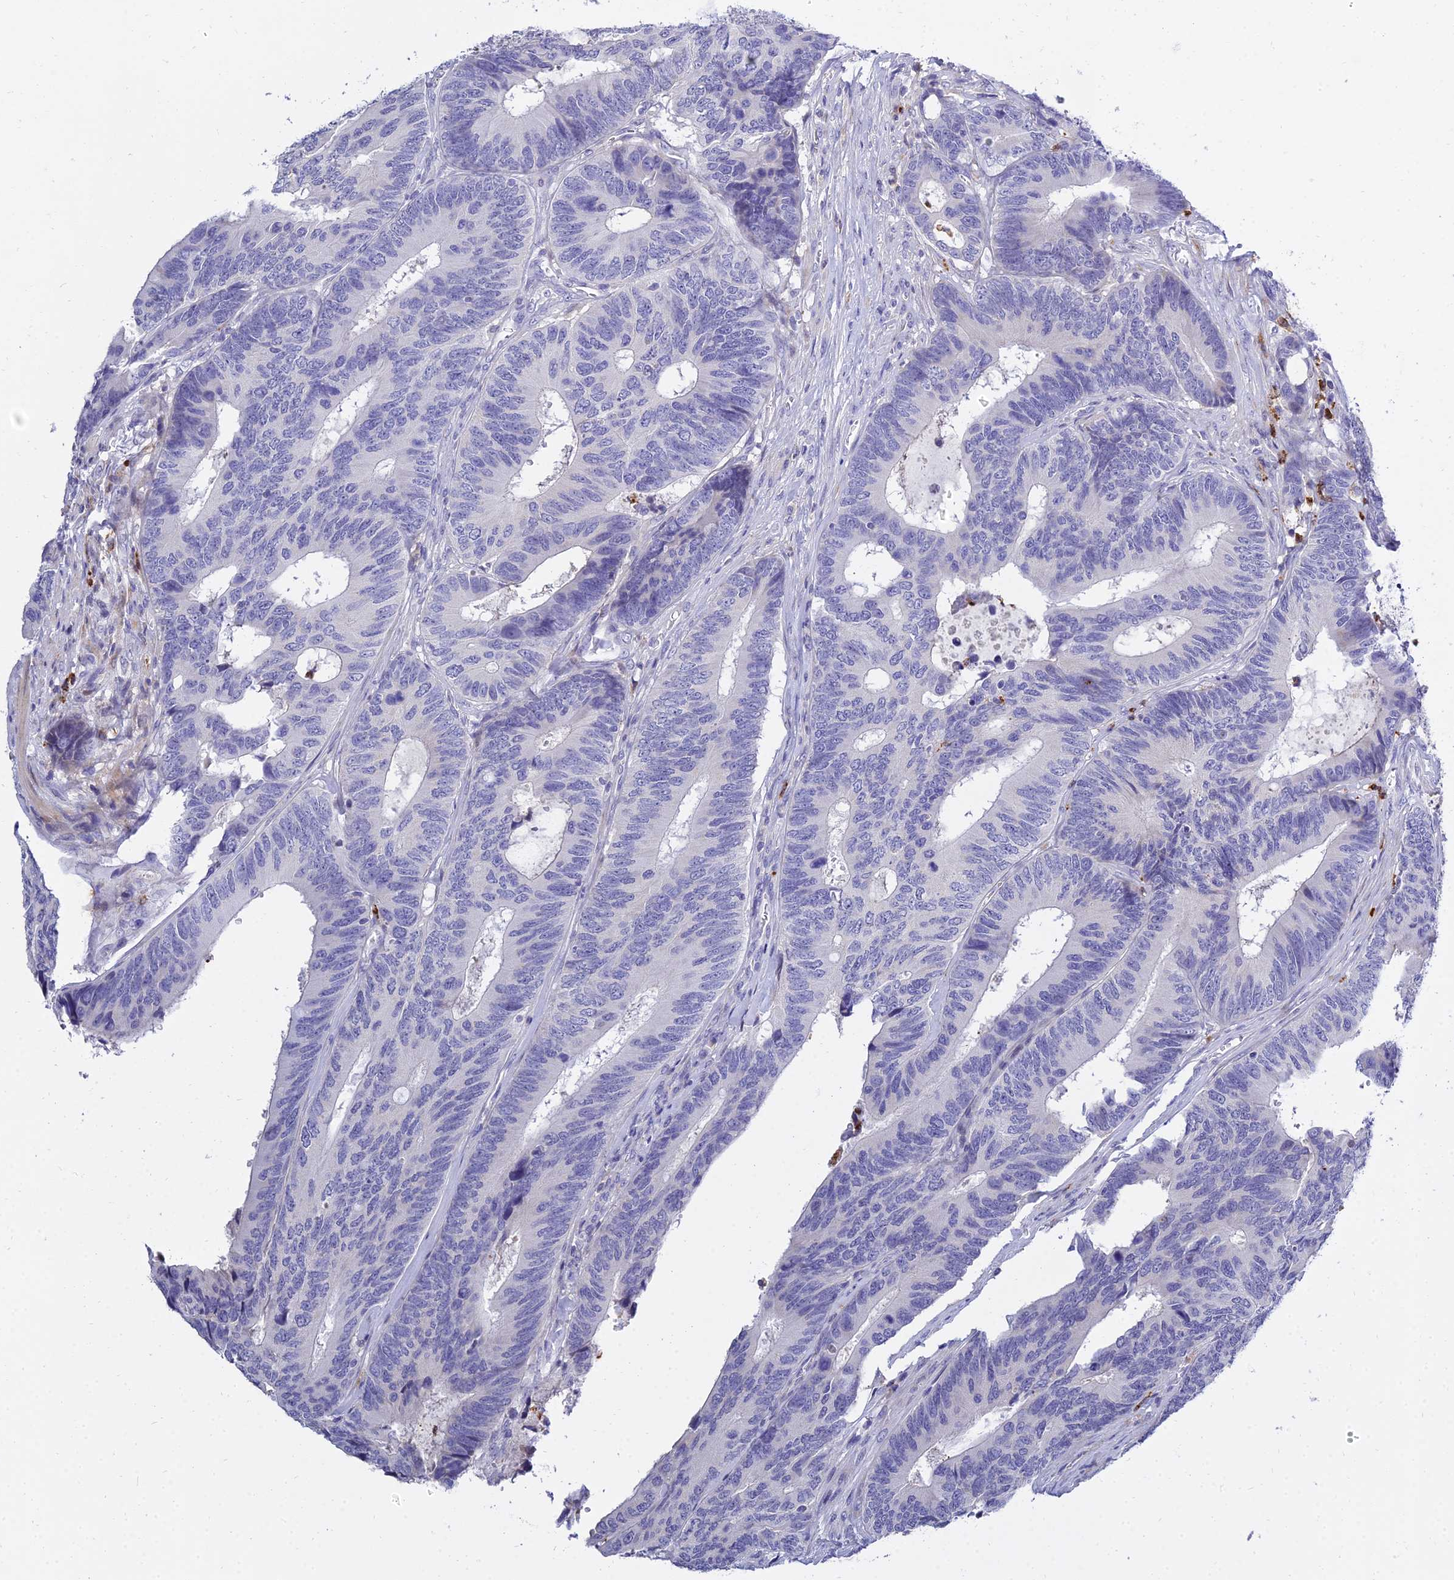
{"staining": {"intensity": "negative", "quantity": "none", "location": "none"}, "tissue": "colorectal cancer", "cell_type": "Tumor cells", "image_type": "cancer", "snomed": [{"axis": "morphology", "description": "Adenocarcinoma, NOS"}, {"axis": "topography", "description": "Colon"}], "caption": "A photomicrograph of human adenocarcinoma (colorectal) is negative for staining in tumor cells.", "gene": "VWC2L", "patient": {"sex": "male", "age": 87}}